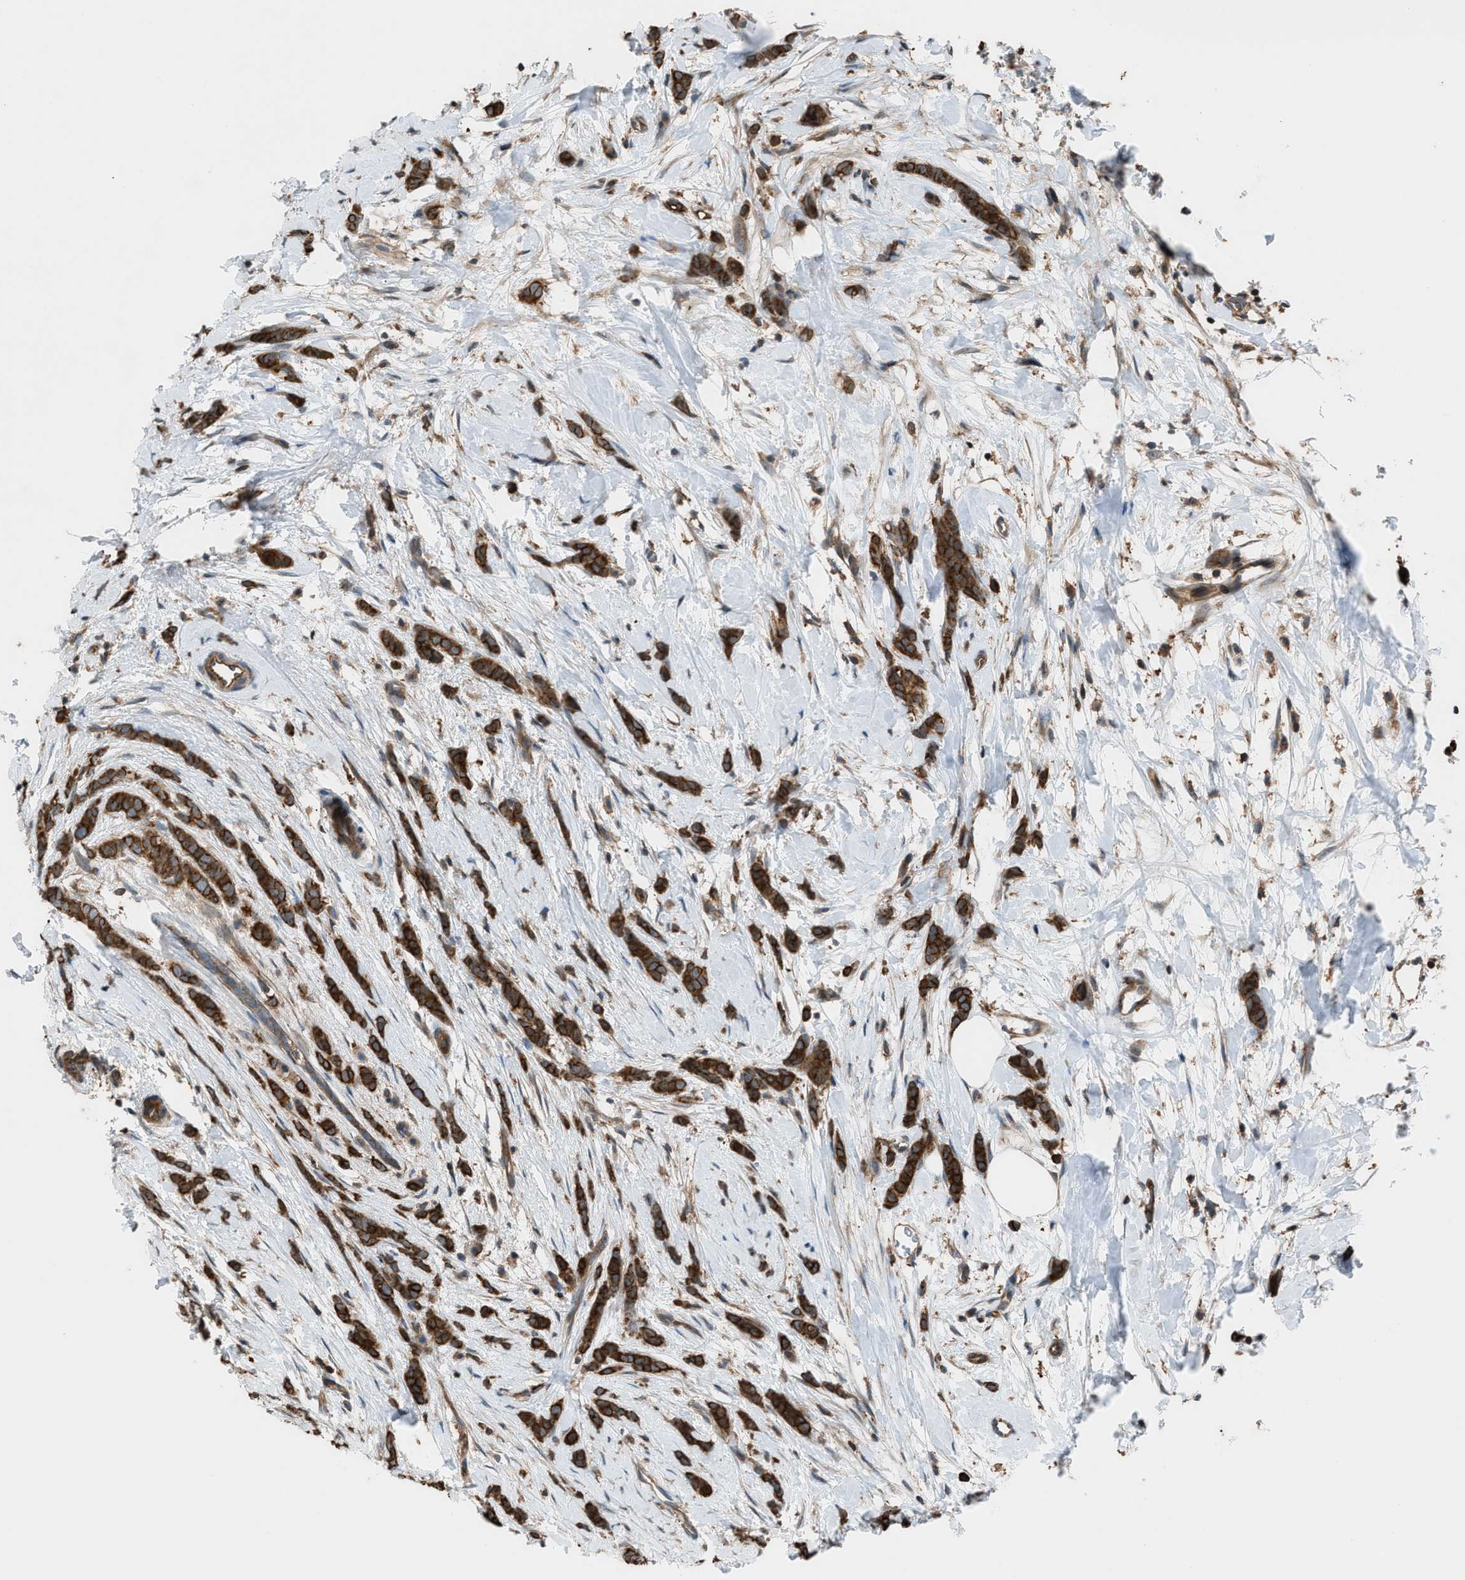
{"staining": {"intensity": "strong", "quantity": ">75%", "location": "cytoplasmic/membranous"}, "tissue": "breast cancer", "cell_type": "Tumor cells", "image_type": "cancer", "snomed": [{"axis": "morphology", "description": "Lobular carcinoma, in situ"}, {"axis": "morphology", "description": "Lobular carcinoma"}, {"axis": "topography", "description": "Breast"}], "caption": "A brown stain highlights strong cytoplasmic/membranous expression of a protein in breast cancer (lobular carcinoma in situ) tumor cells. (DAB (3,3'-diaminobenzidine) = brown stain, brightfield microscopy at high magnification).", "gene": "DYRK1A", "patient": {"sex": "female", "age": 41}}